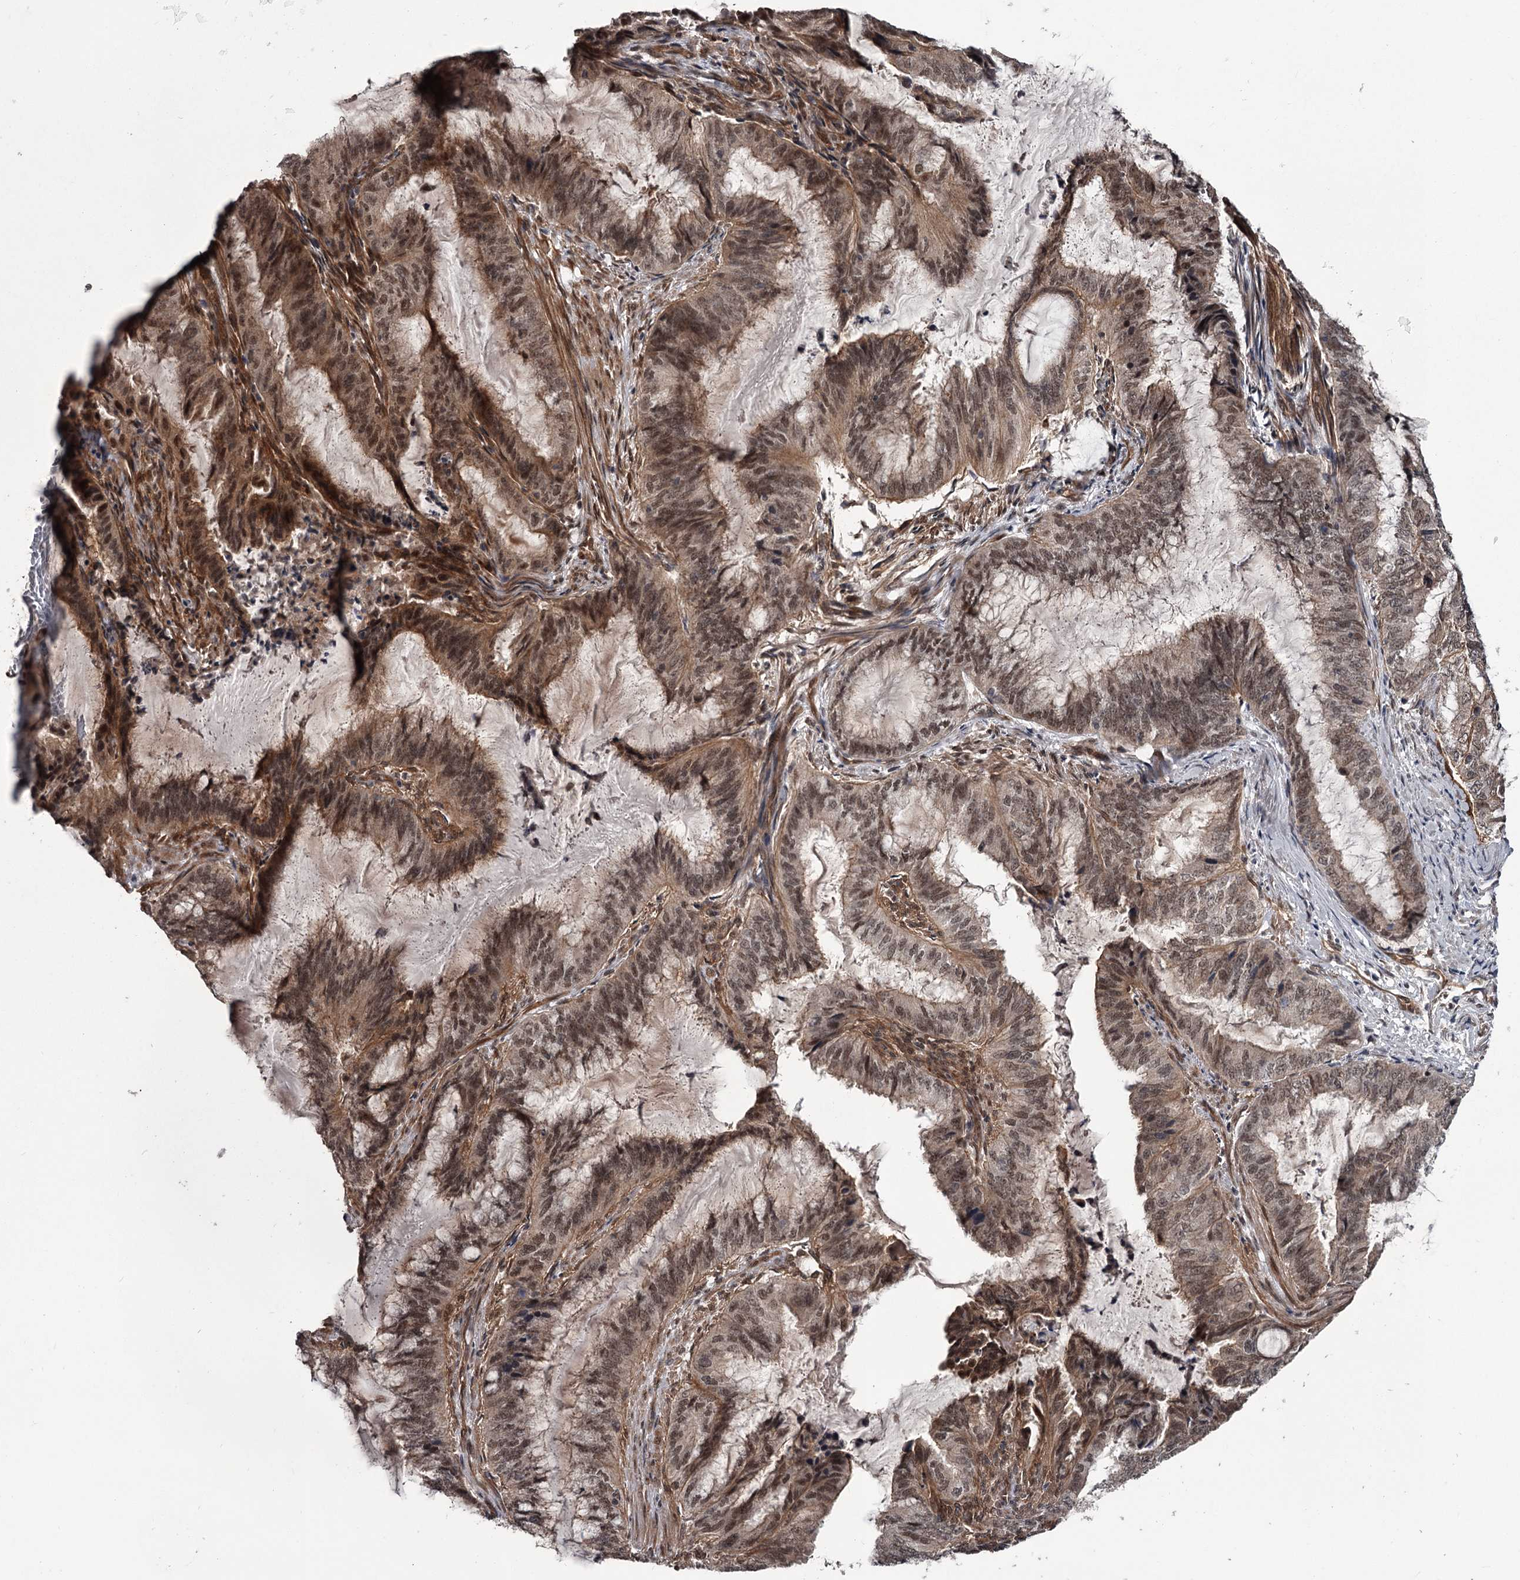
{"staining": {"intensity": "moderate", "quantity": "25%-75%", "location": "cytoplasmic/membranous,nuclear"}, "tissue": "endometrial cancer", "cell_type": "Tumor cells", "image_type": "cancer", "snomed": [{"axis": "morphology", "description": "Adenocarcinoma, NOS"}, {"axis": "topography", "description": "Endometrium"}], "caption": "Immunohistochemistry (DAB (3,3'-diaminobenzidine)) staining of human endometrial cancer exhibits moderate cytoplasmic/membranous and nuclear protein staining in about 25%-75% of tumor cells.", "gene": "CDC42EP2", "patient": {"sex": "female", "age": 51}}